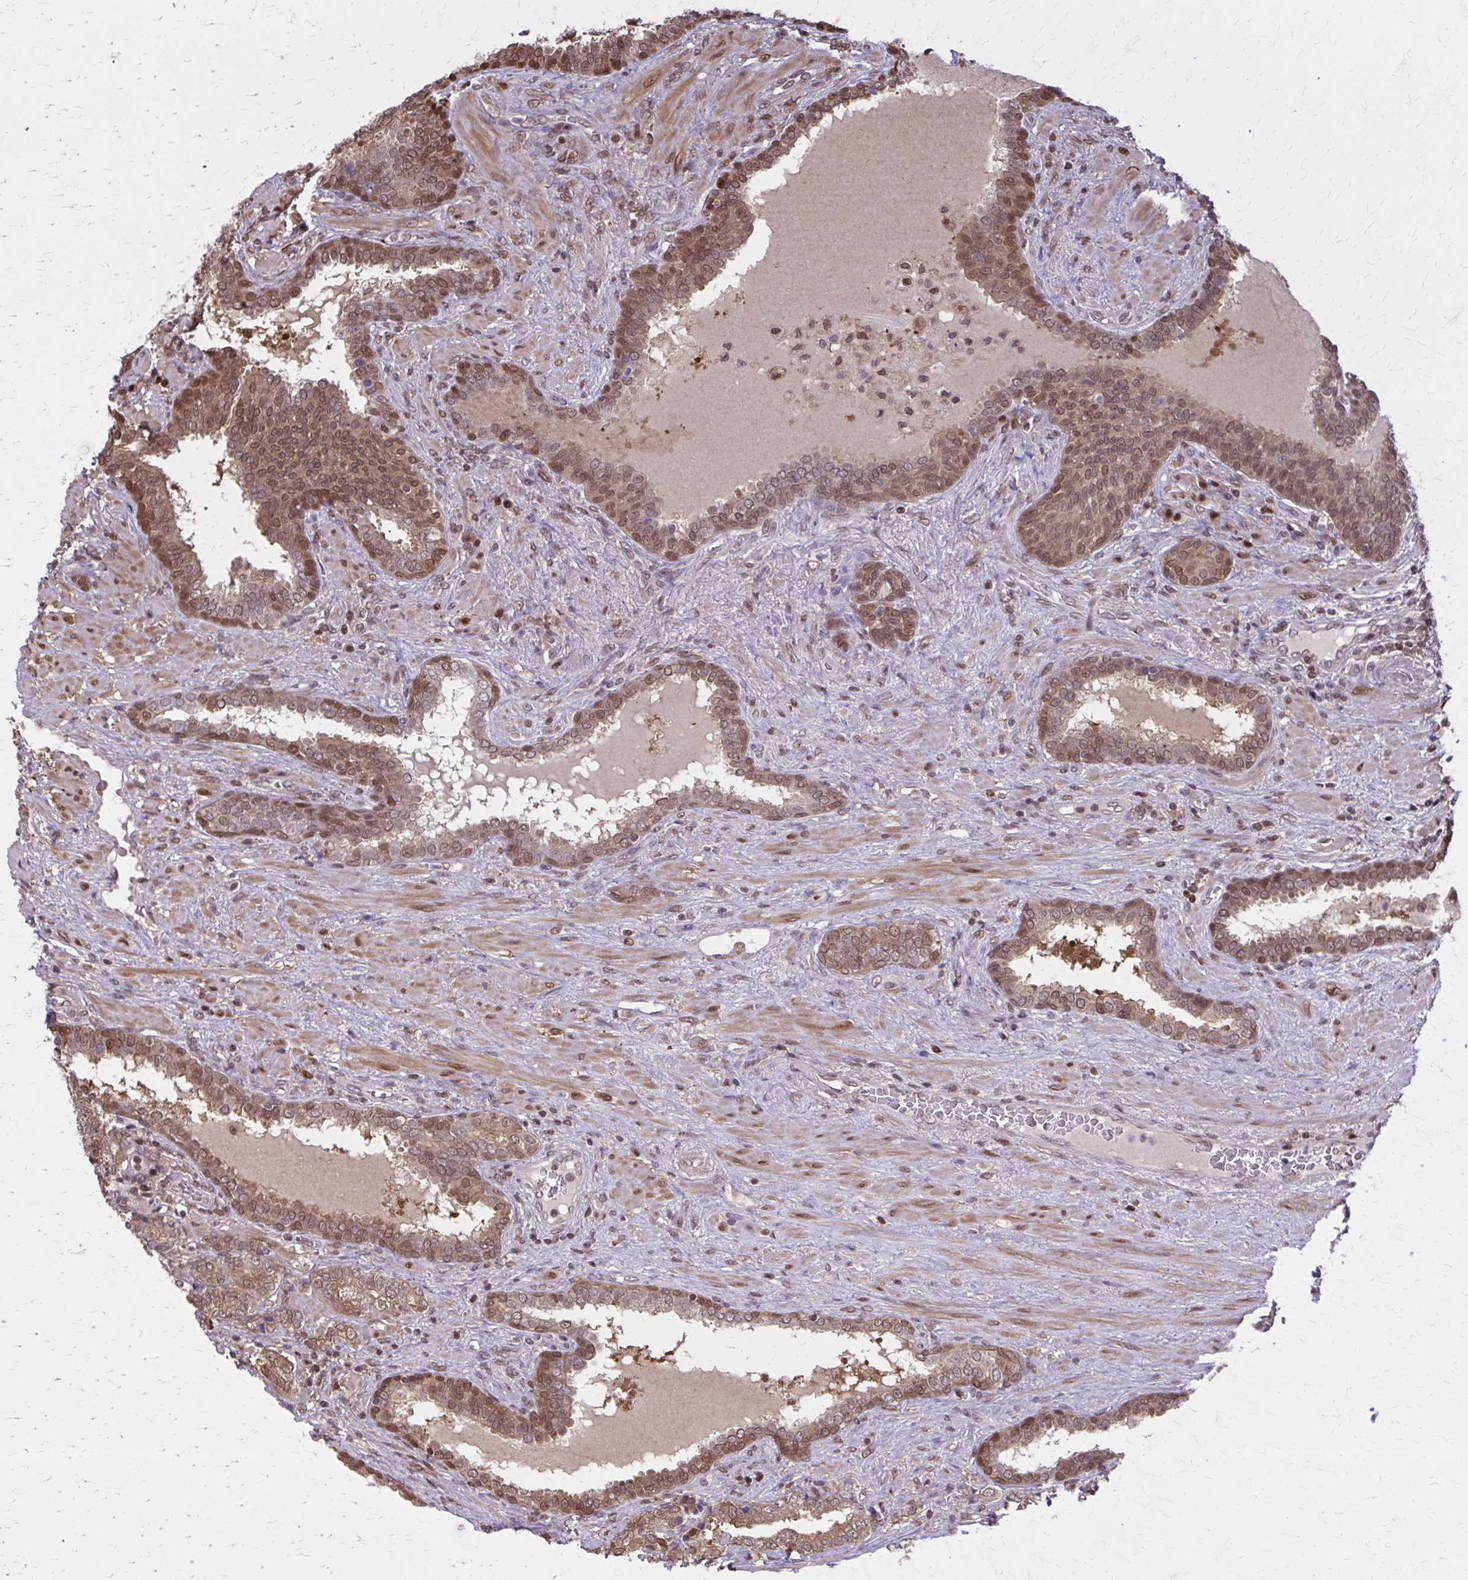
{"staining": {"intensity": "moderate", "quantity": ">75%", "location": "cytoplasmic/membranous,nuclear"}, "tissue": "prostate cancer", "cell_type": "Tumor cells", "image_type": "cancer", "snomed": [{"axis": "morphology", "description": "Adenocarcinoma, High grade"}, {"axis": "topography", "description": "Prostate"}], "caption": "Human prostate cancer stained with a protein marker exhibits moderate staining in tumor cells.", "gene": "MDH1", "patient": {"sex": "male", "age": 72}}